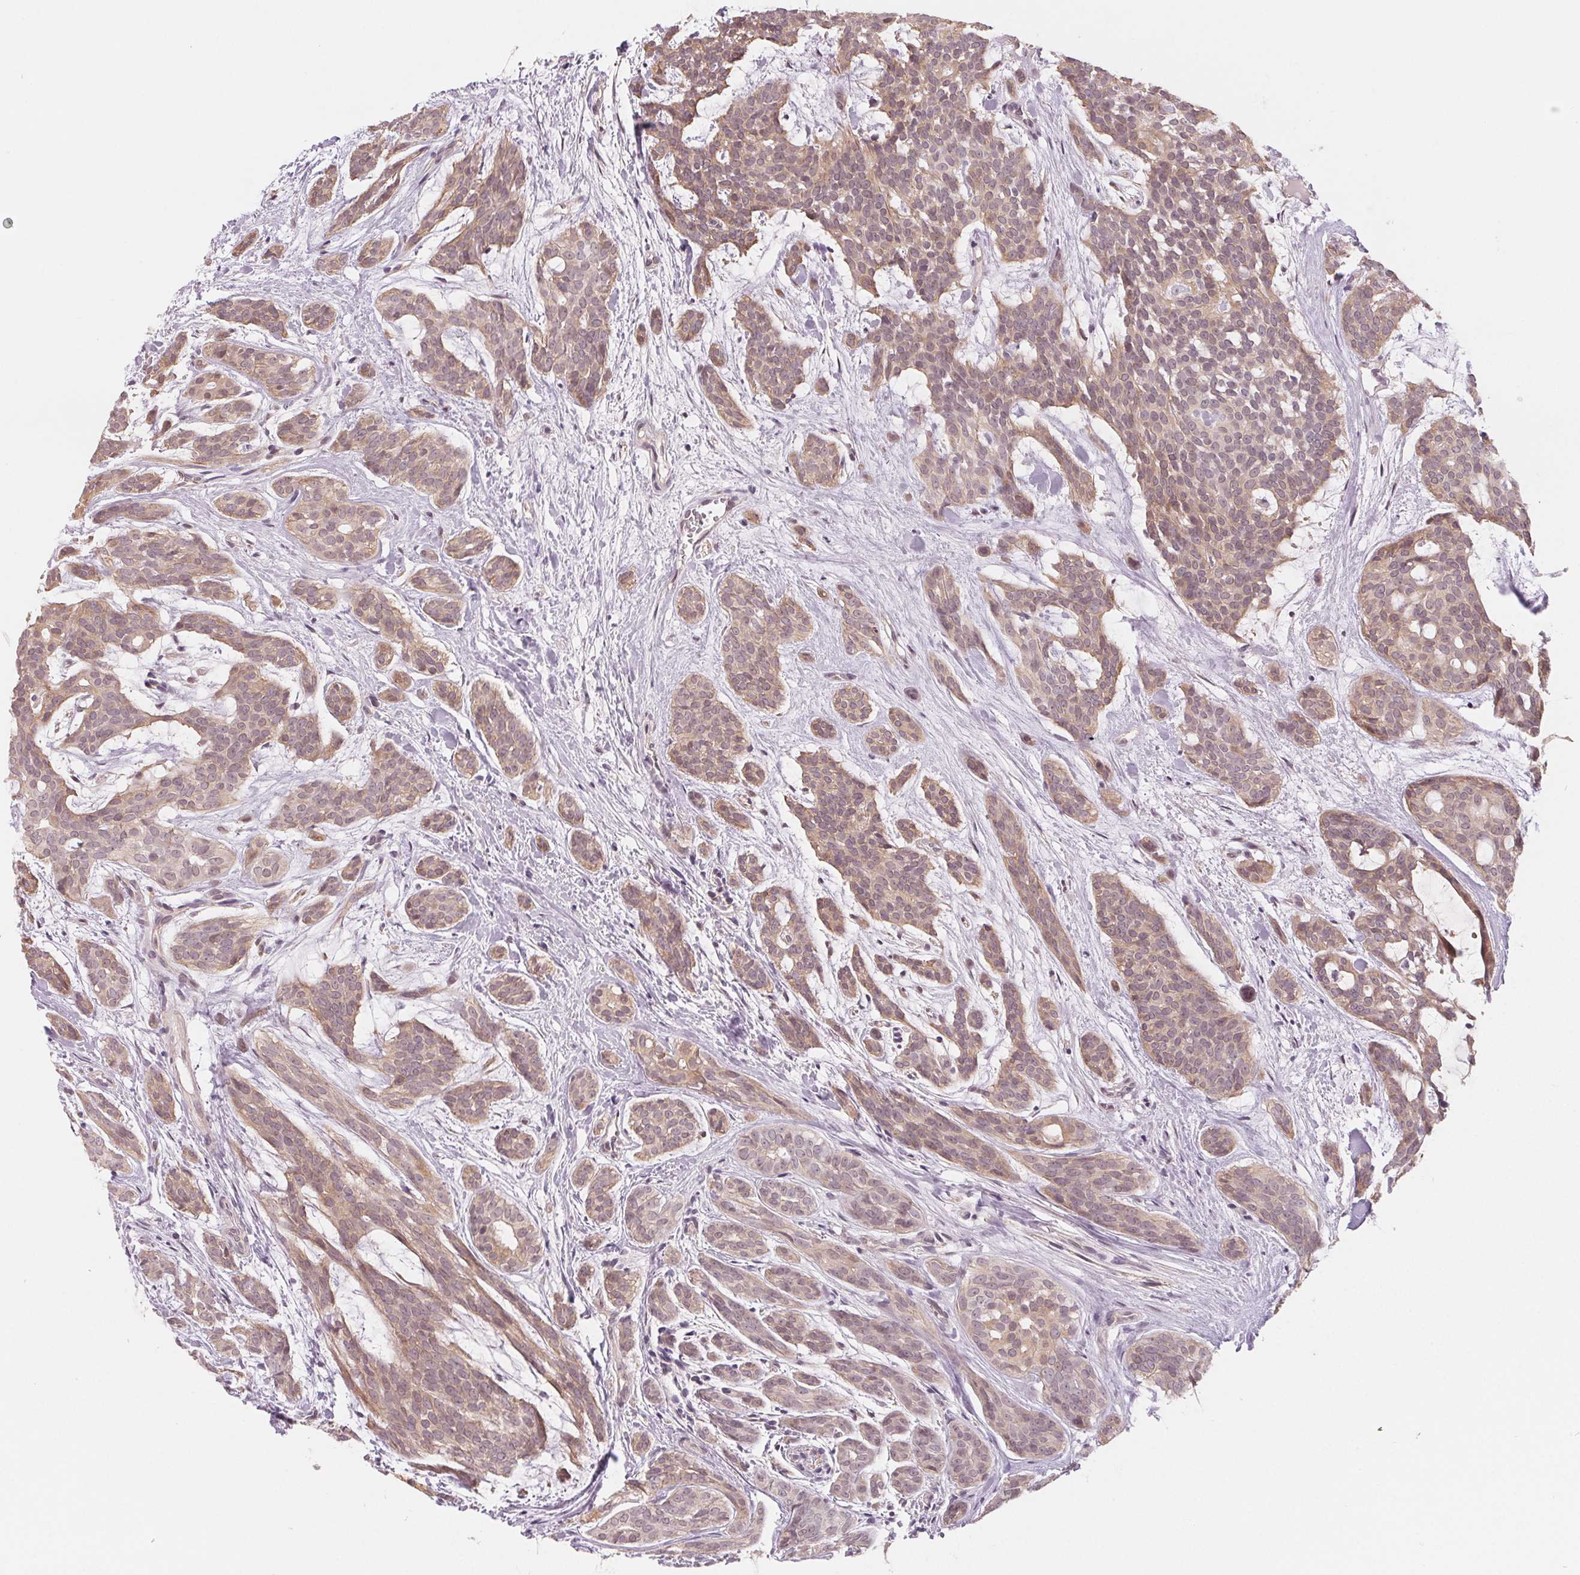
{"staining": {"intensity": "weak", "quantity": ">75%", "location": "cytoplasmic/membranous"}, "tissue": "head and neck cancer", "cell_type": "Tumor cells", "image_type": "cancer", "snomed": [{"axis": "morphology", "description": "Adenocarcinoma, NOS"}, {"axis": "topography", "description": "Head-Neck"}], "caption": "Approximately >75% of tumor cells in human head and neck cancer show weak cytoplasmic/membranous protein positivity as visualized by brown immunohistochemical staining.", "gene": "CFC1", "patient": {"sex": "male", "age": 66}}